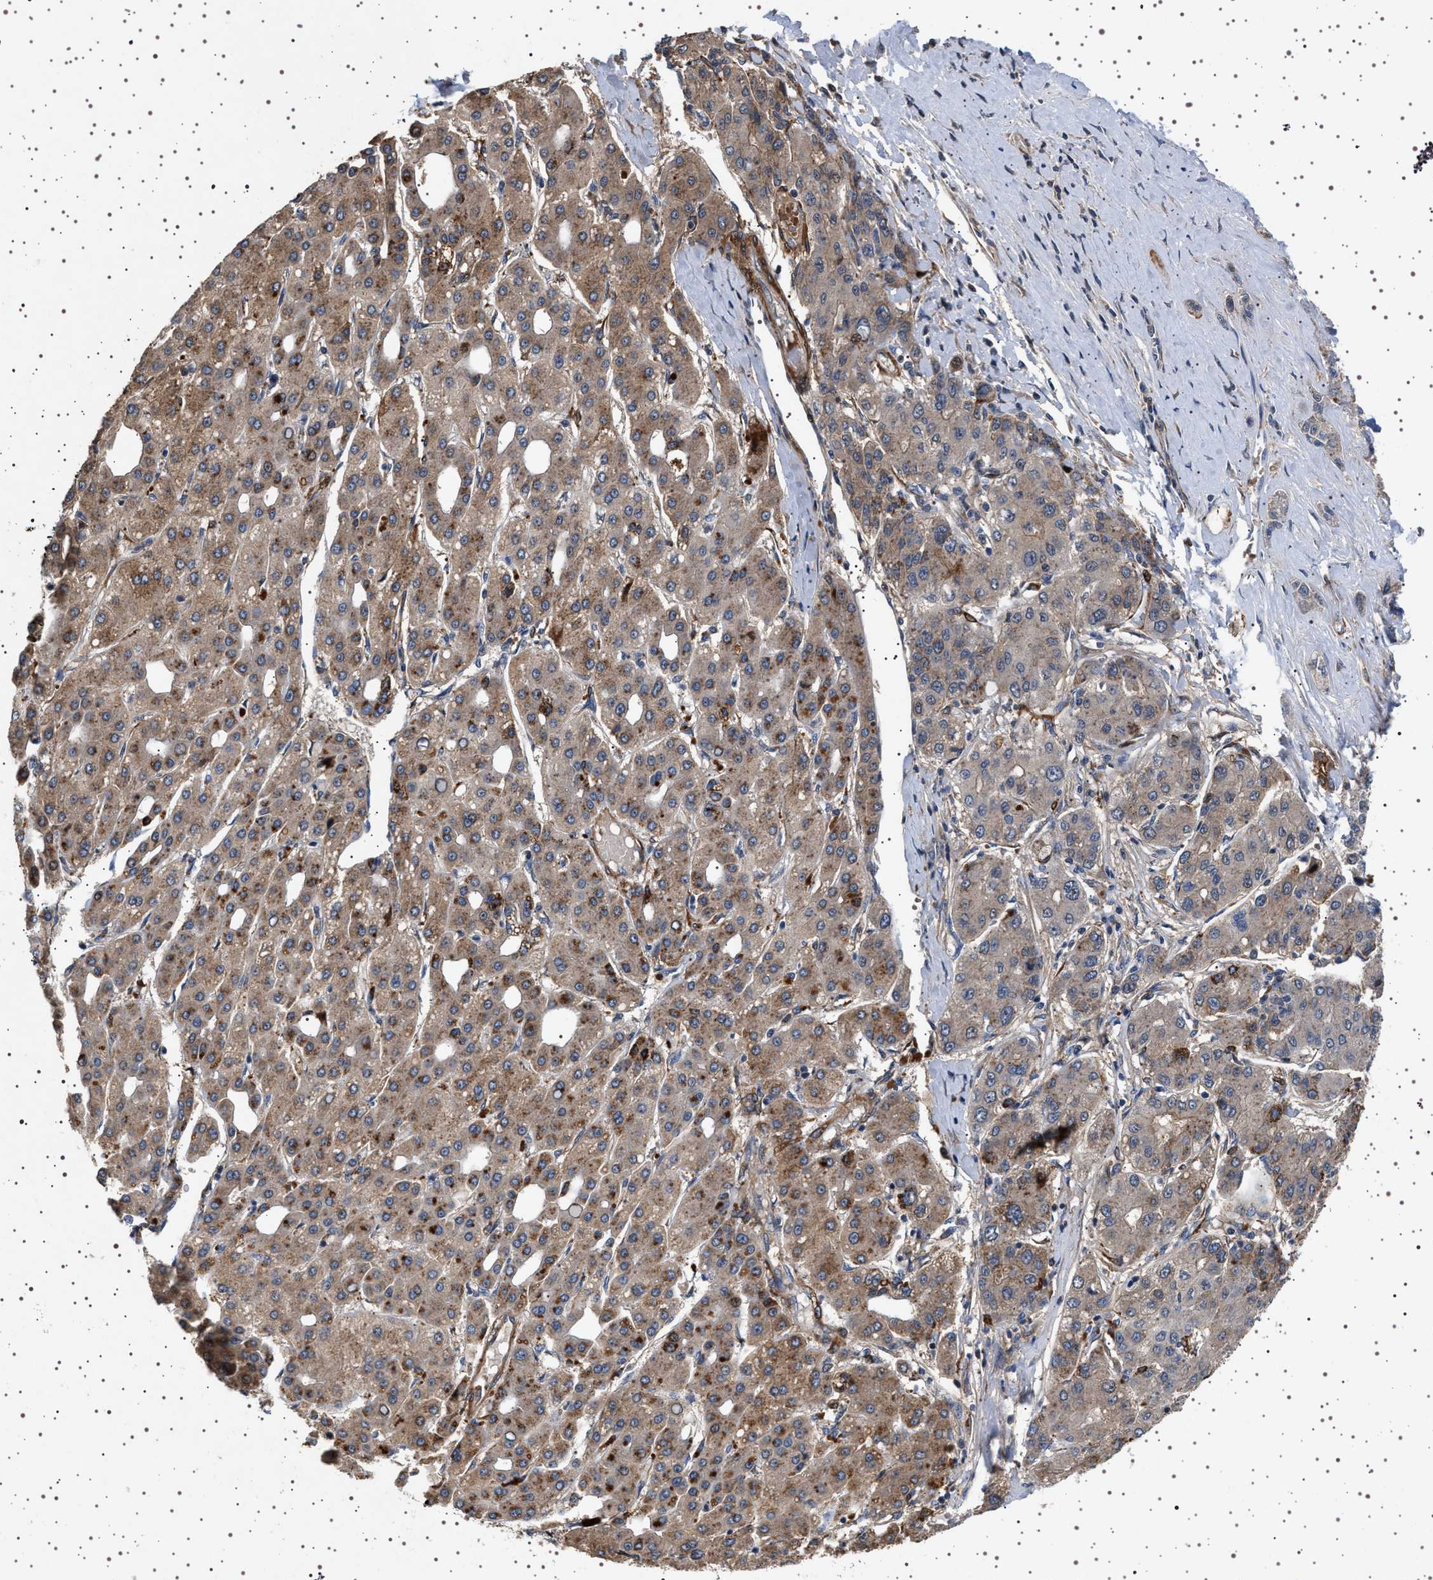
{"staining": {"intensity": "moderate", "quantity": "25%-75%", "location": "cytoplasmic/membranous"}, "tissue": "liver cancer", "cell_type": "Tumor cells", "image_type": "cancer", "snomed": [{"axis": "morphology", "description": "Carcinoma, Hepatocellular, NOS"}, {"axis": "topography", "description": "Liver"}], "caption": "This is a micrograph of immunohistochemistry (IHC) staining of liver hepatocellular carcinoma, which shows moderate positivity in the cytoplasmic/membranous of tumor cells.", "gene": "GUCY1B1", "patient": {"sex": "male", "age": 65}}